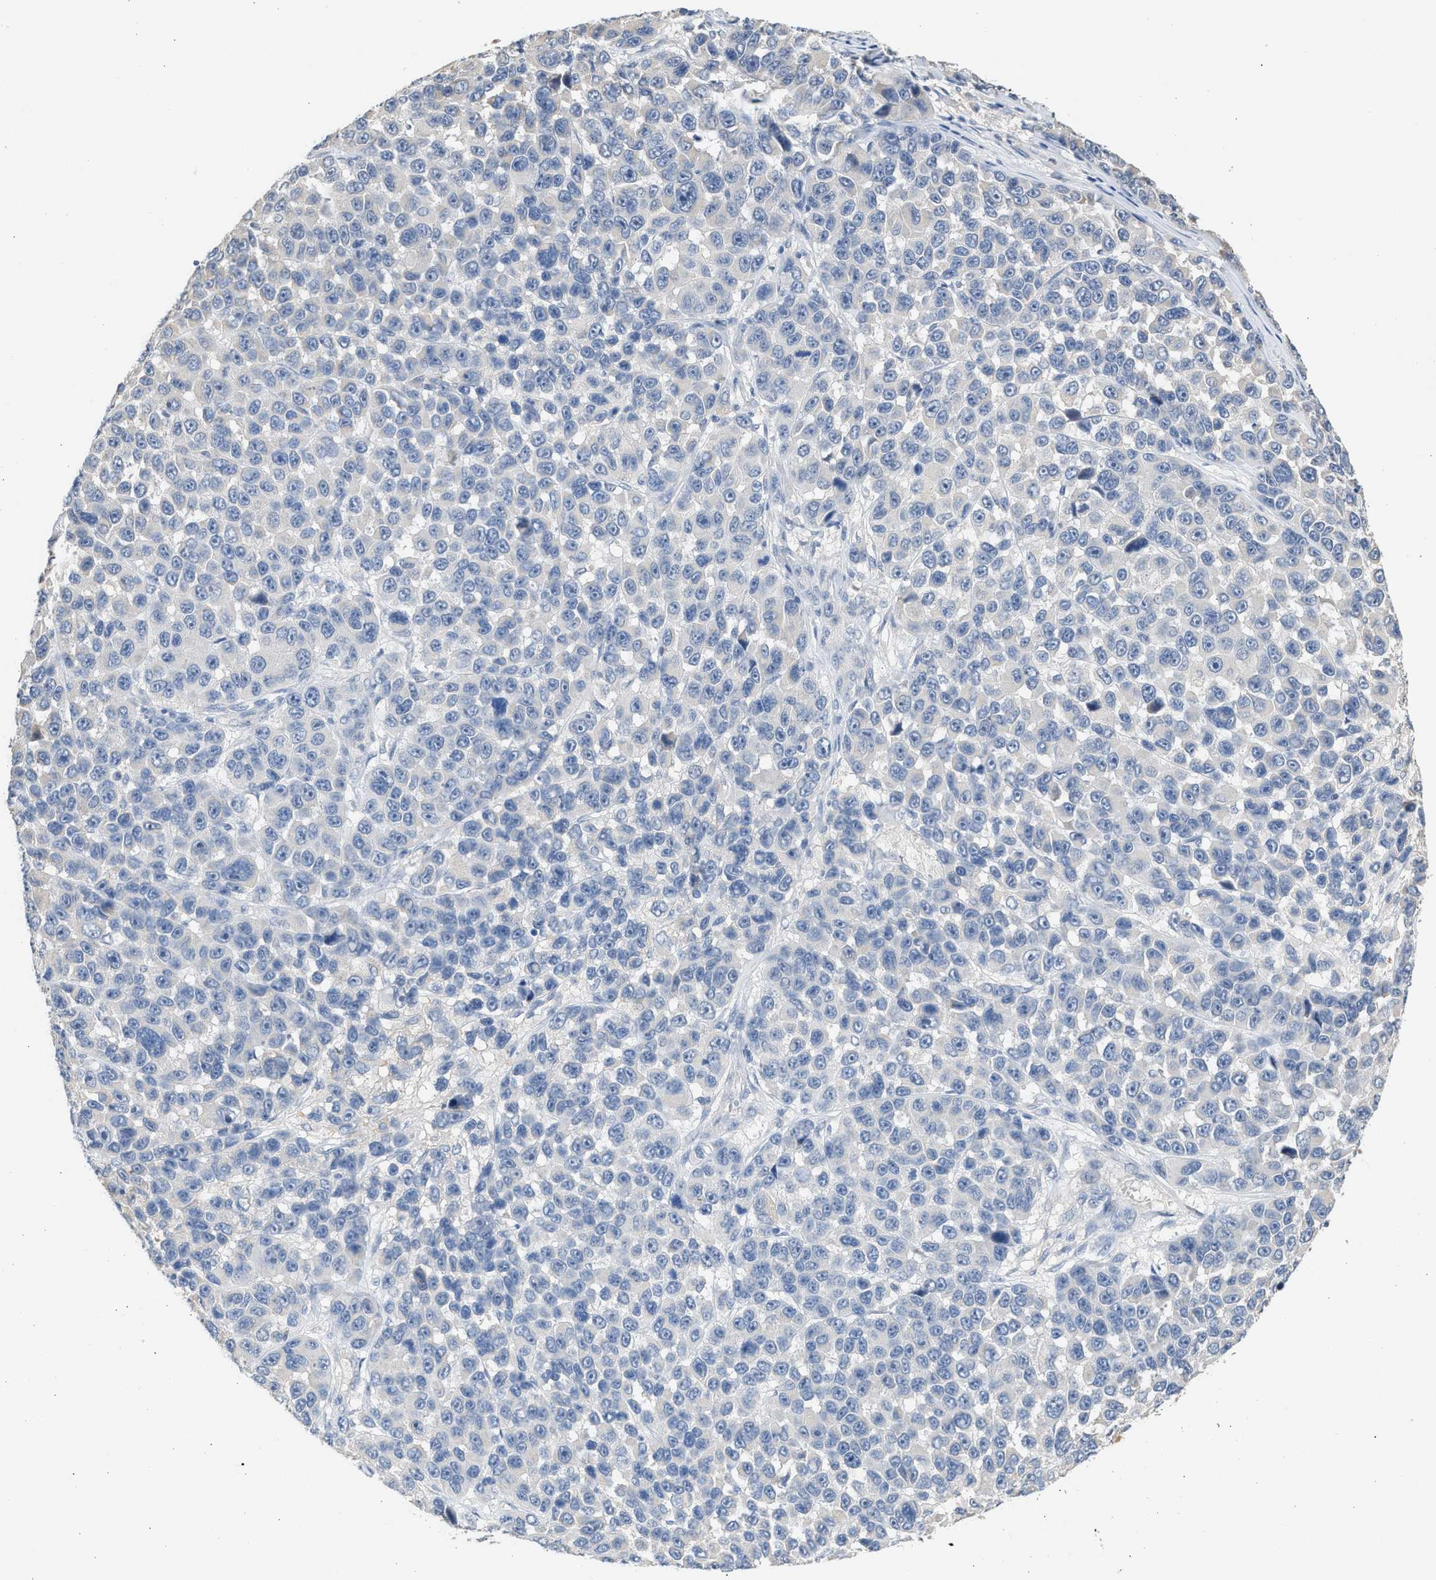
{"staining": {"intensity": "negative", "quantity": "none", "location": "none"}, "tissue": "melanoma", "cell_type": "Tumor cells", "image_type": "cancer", "snomed": [{"axis": "morphology", "description": "Malignant melanoma, NOS"}, {"axis": "topography", "description": "Skin"}], "caption": "High power microscopy micrograph of an immunohistochemistry (IHC) micrograph of malignant melanoma, revealing no significant expression in tumor cells.", "gene": "SULT2A1", "patient": {"sex": "male", "age": 53}}